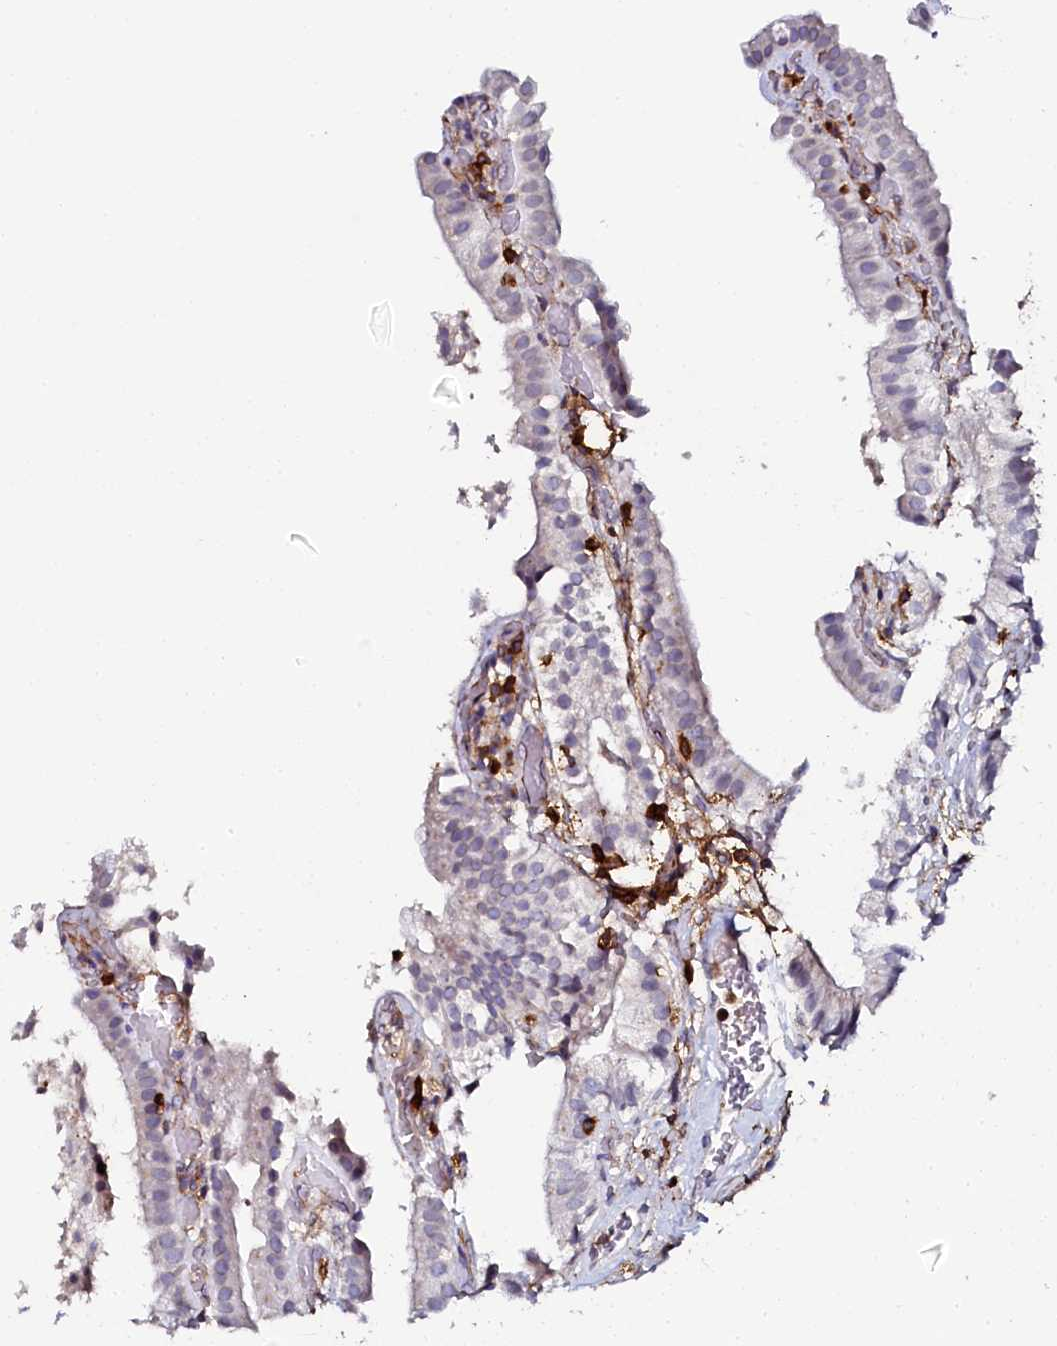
{"staining": {"intensity": "negative", "quantity": "none", "location": "none"}, "tissue": "gallbladder", "cell_type": "Glandular cells", "image_type": "normal", "snomed": [{"axis": "morphology", "description": "Normal tissue, NOS"}, {"axis": "topography", "description": "Gallbladder"}], "caption": "Glandular cells are negative for brown protein staining in benign gallbladder. (DAB IHC with hematoxylin counter stain).", "gene": "AAAS", "patient": {"sex": "female", "age": 47}}